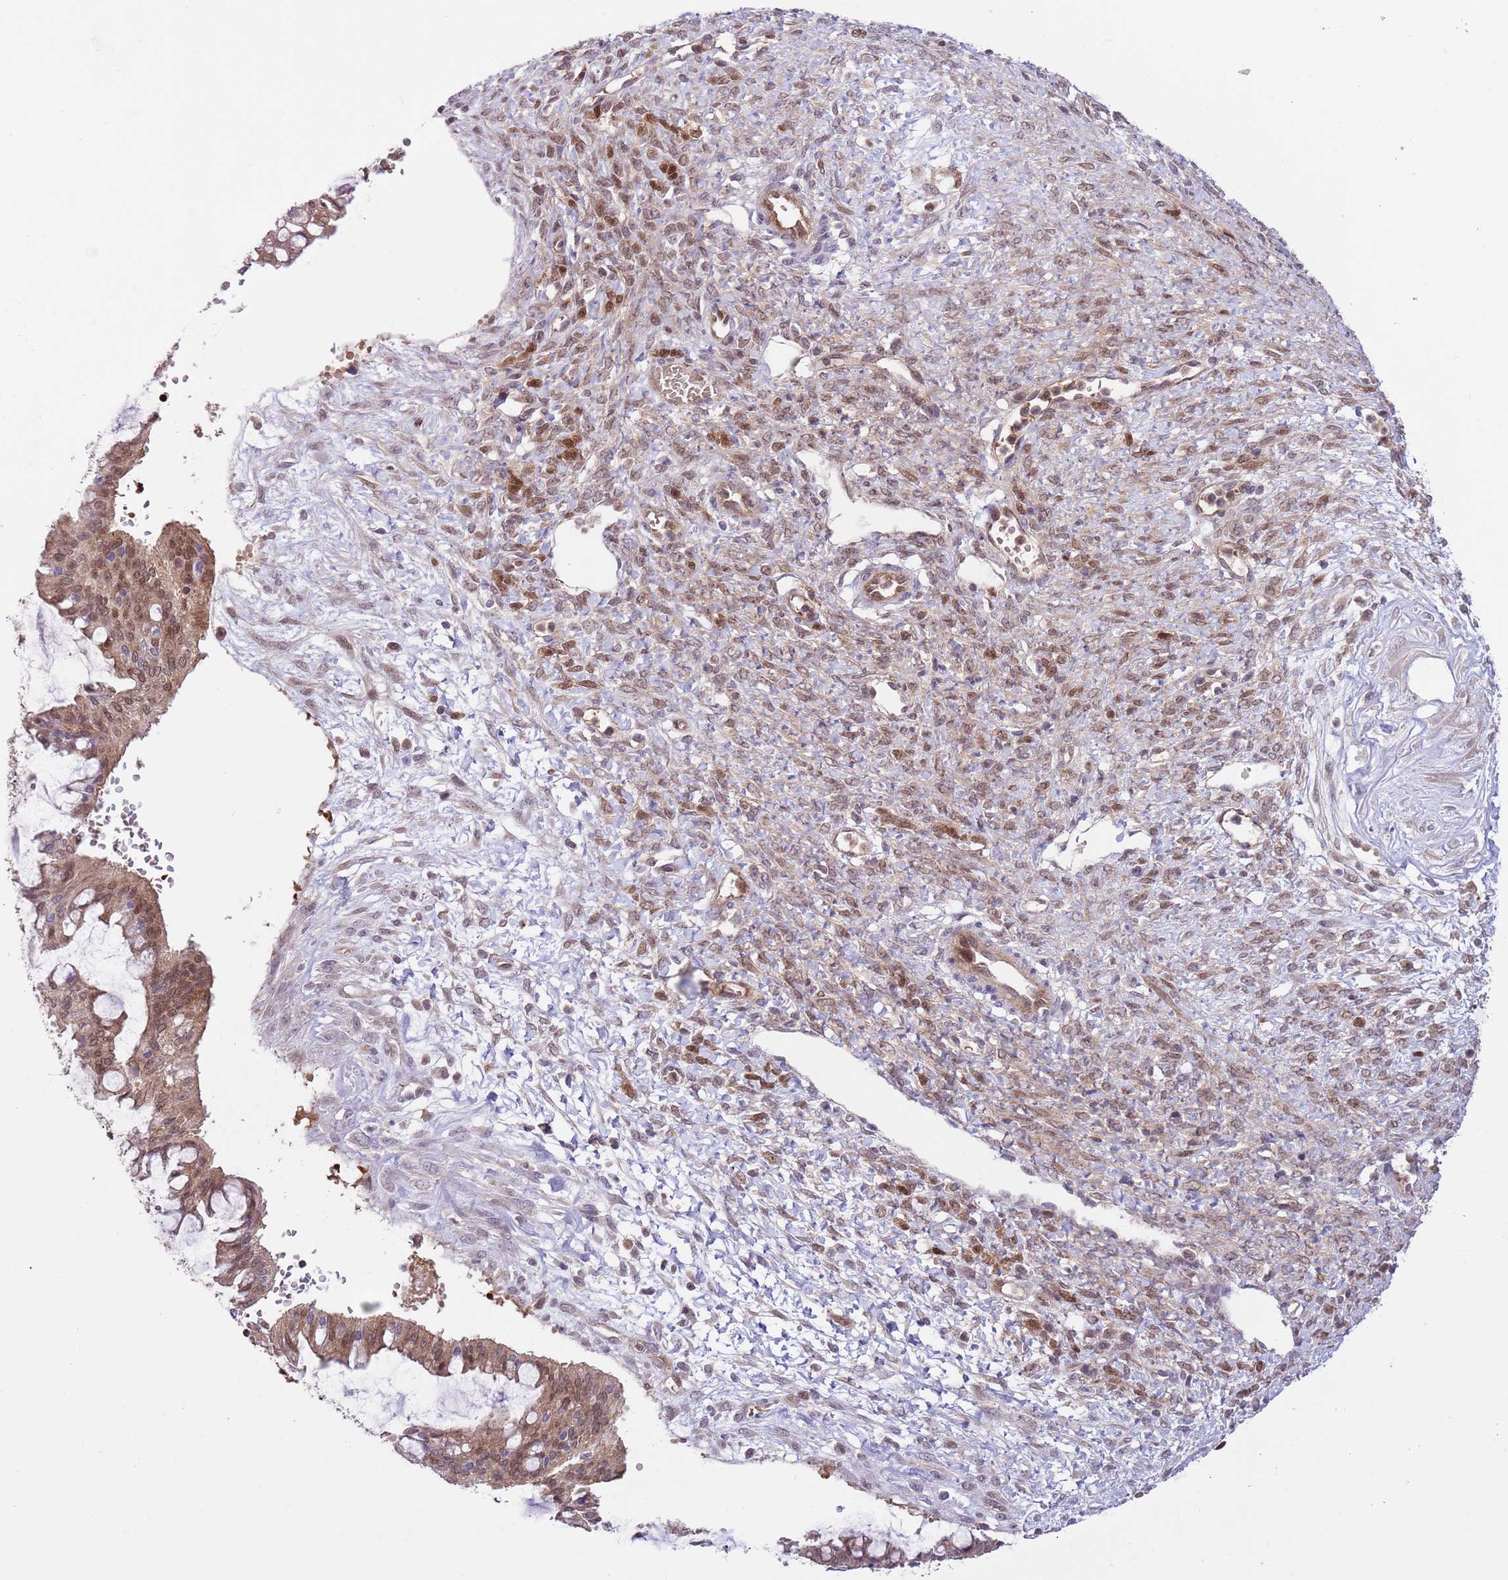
{"staining": {"intensity": "moderate", "quantity": ">75%", "location": "cytoplasmic/membranous,nuclear"}, "tissue": "ovarian cancer", "cell_type": "Tumor cells", "image_type": "cancer", "snomed": [{"axis": "morphology", "description": "Cystadenocarcinoma, mucinous, NOS"}, {"axis": "topography", "description": "Ovary"}], "caption": "Approximately >75% of tumor cells in human mucinous cystadenocarcinoma (ovarian) demonstrate moderate cytoplasmic/membranous and nuclear protein staining as visualized by brown immunohistochemical staining.", "gene": "HDHD2", "patient": {"sex": "female", "age": 73}}